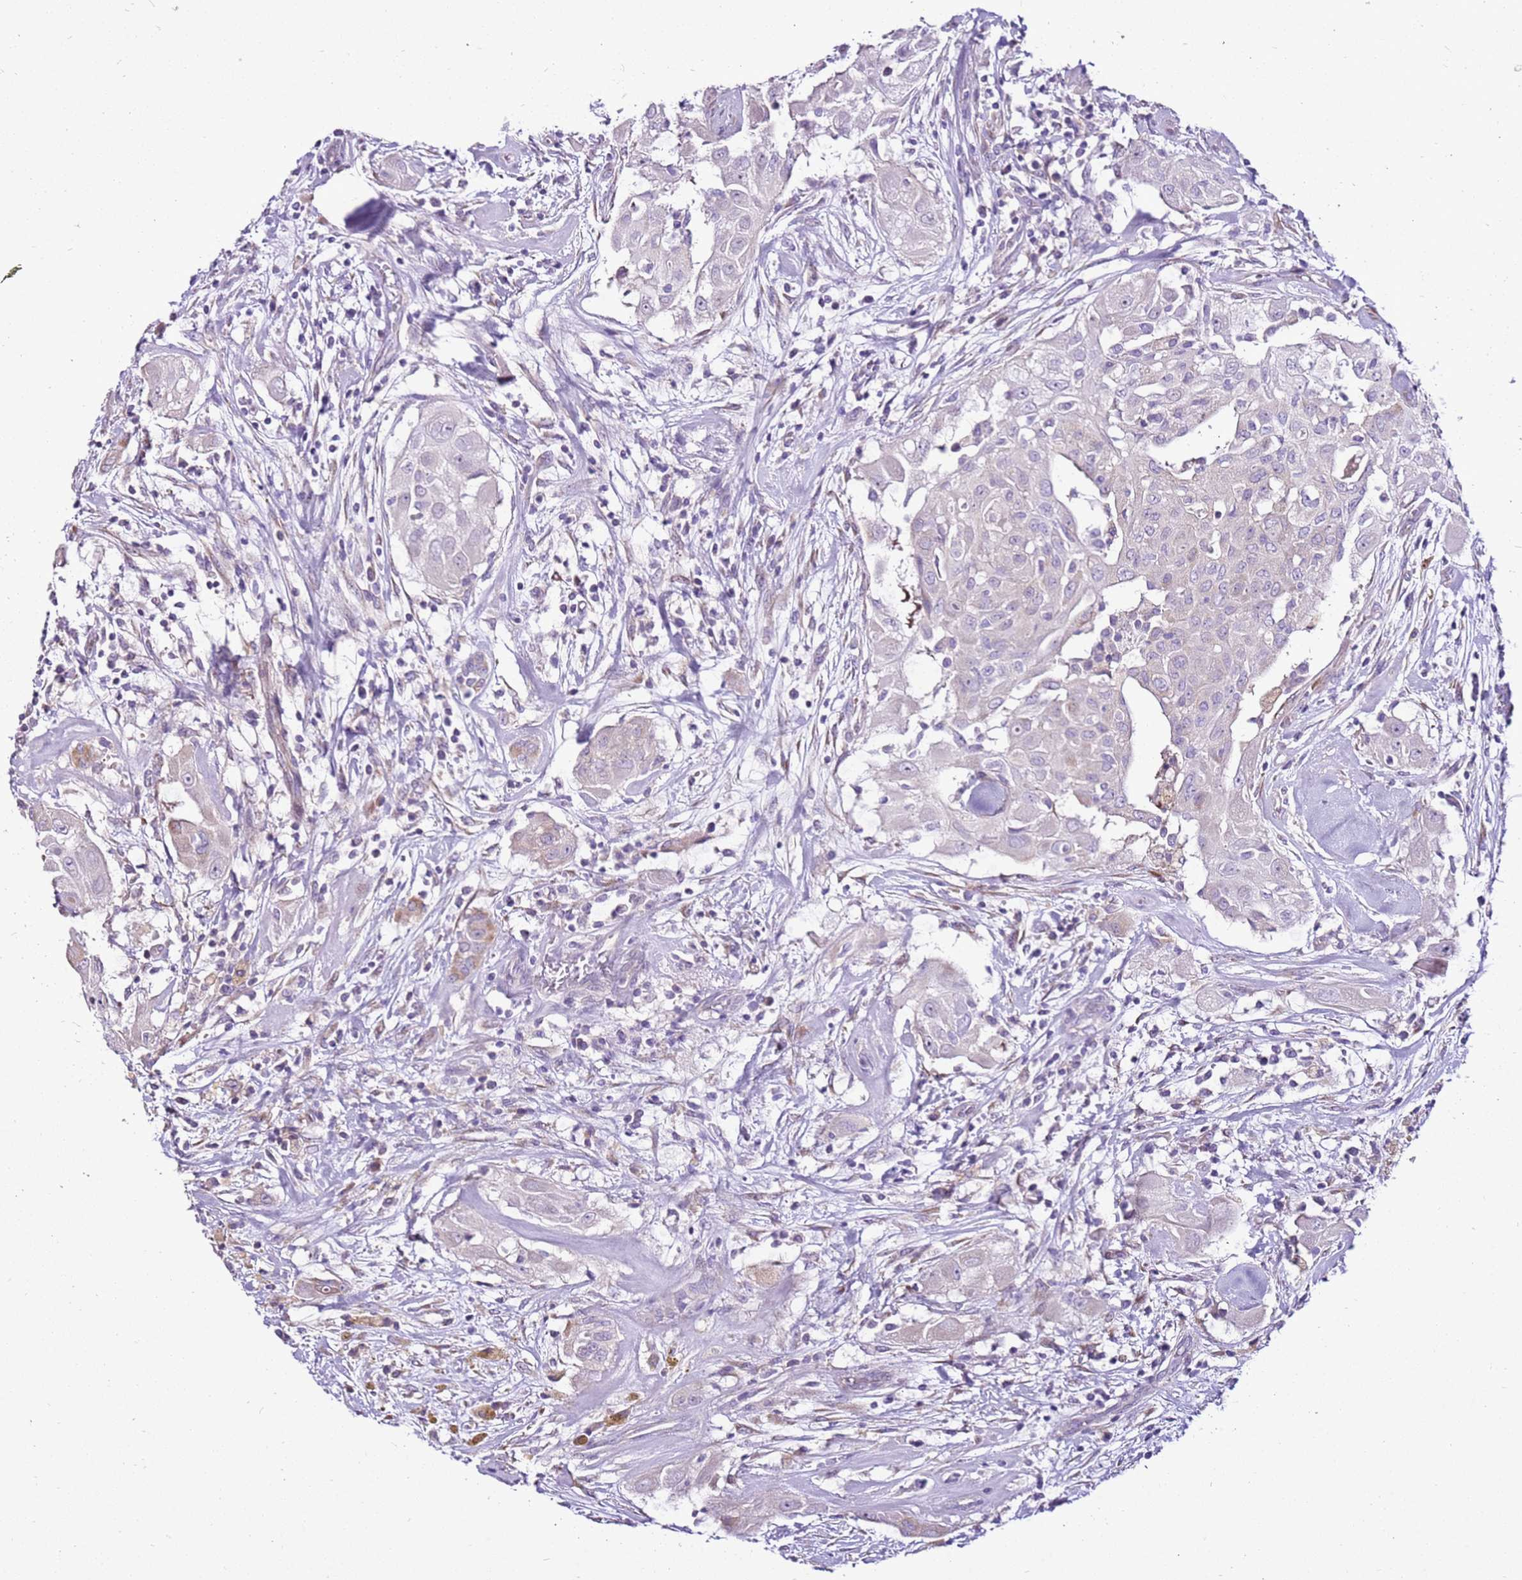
{"staining": {"intensity": "negative", "quantity": "none", "location": "none"}, "tissue": "thyroid cancer", "cell_type": "Tumor cells", "image_type": "cancer", "snomed": [{"axis": "morphology", "description": "Papillary adenocarcinoma, NOS"}, {"axis": "topography", "description": "Thyroid gland"}], "caption": "High magnification brightfield microscopy of papillary adenocarcinoma (thyroid) stained with DAB (brown) and counterstained with hematoxylin (blue): tumor cells show no significant staining. (Brightfield microscopy of DAB immunohistochemistry at high magnification).", "gene": "SLC38A5", "patient": {"sex": "female", "age": 59}}